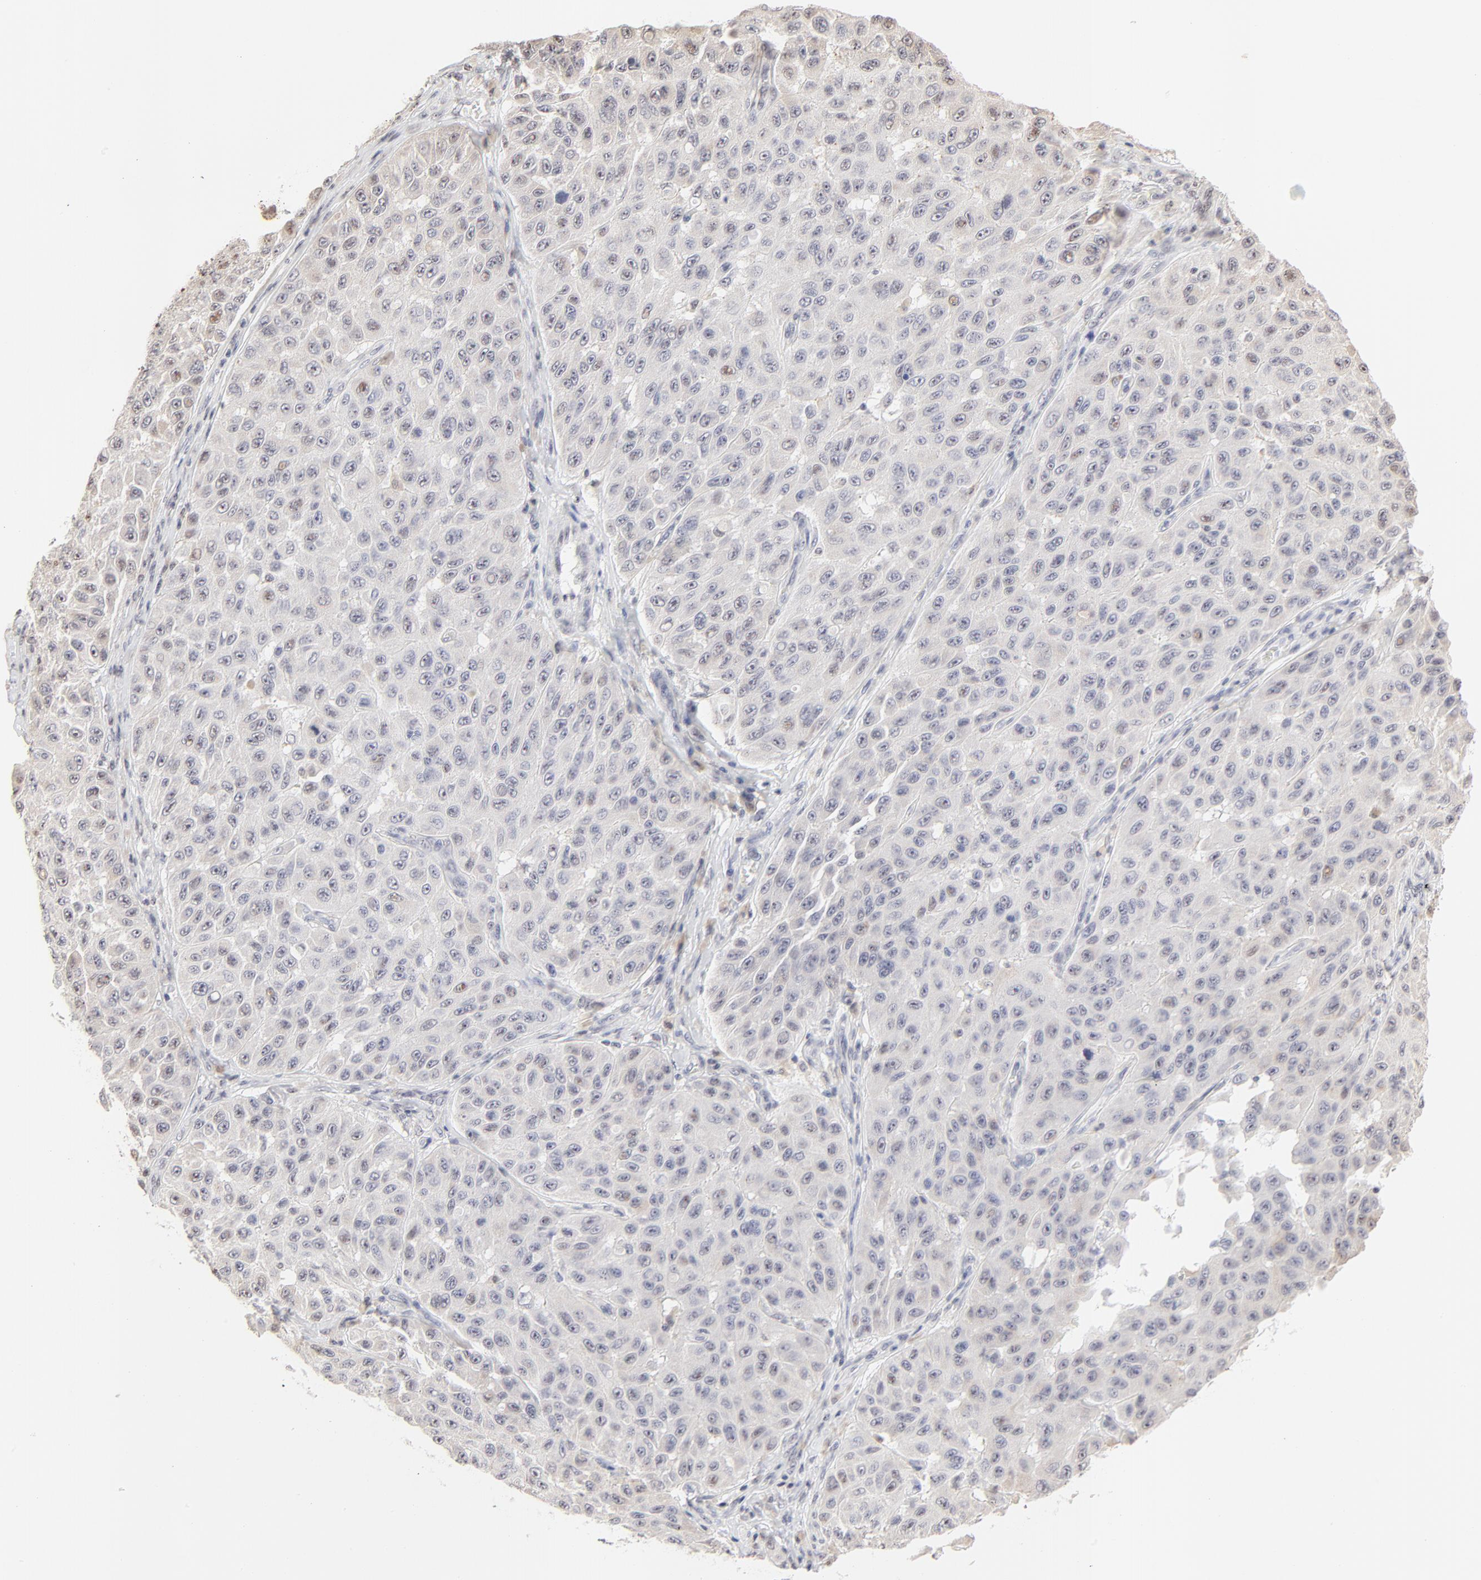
{"staining": {"intensity": "negative", "quantity": "none", "location": "none"}, "tissue": "melanoma", "cell_type": "Tumor cells", "image_type": "cancer", "snomed": [{"axis": "morphology", "description": "Malignant melanoma, NOS"}, {"axis": "topography", "description": "Skin"}], "caption": "Histopathology image shows no significant protein positivity in tumor cells of melanoma. Nuclei are stained in blue.", "gene": "NFIL3", "patient": {"sex": "male", "age": 30}}